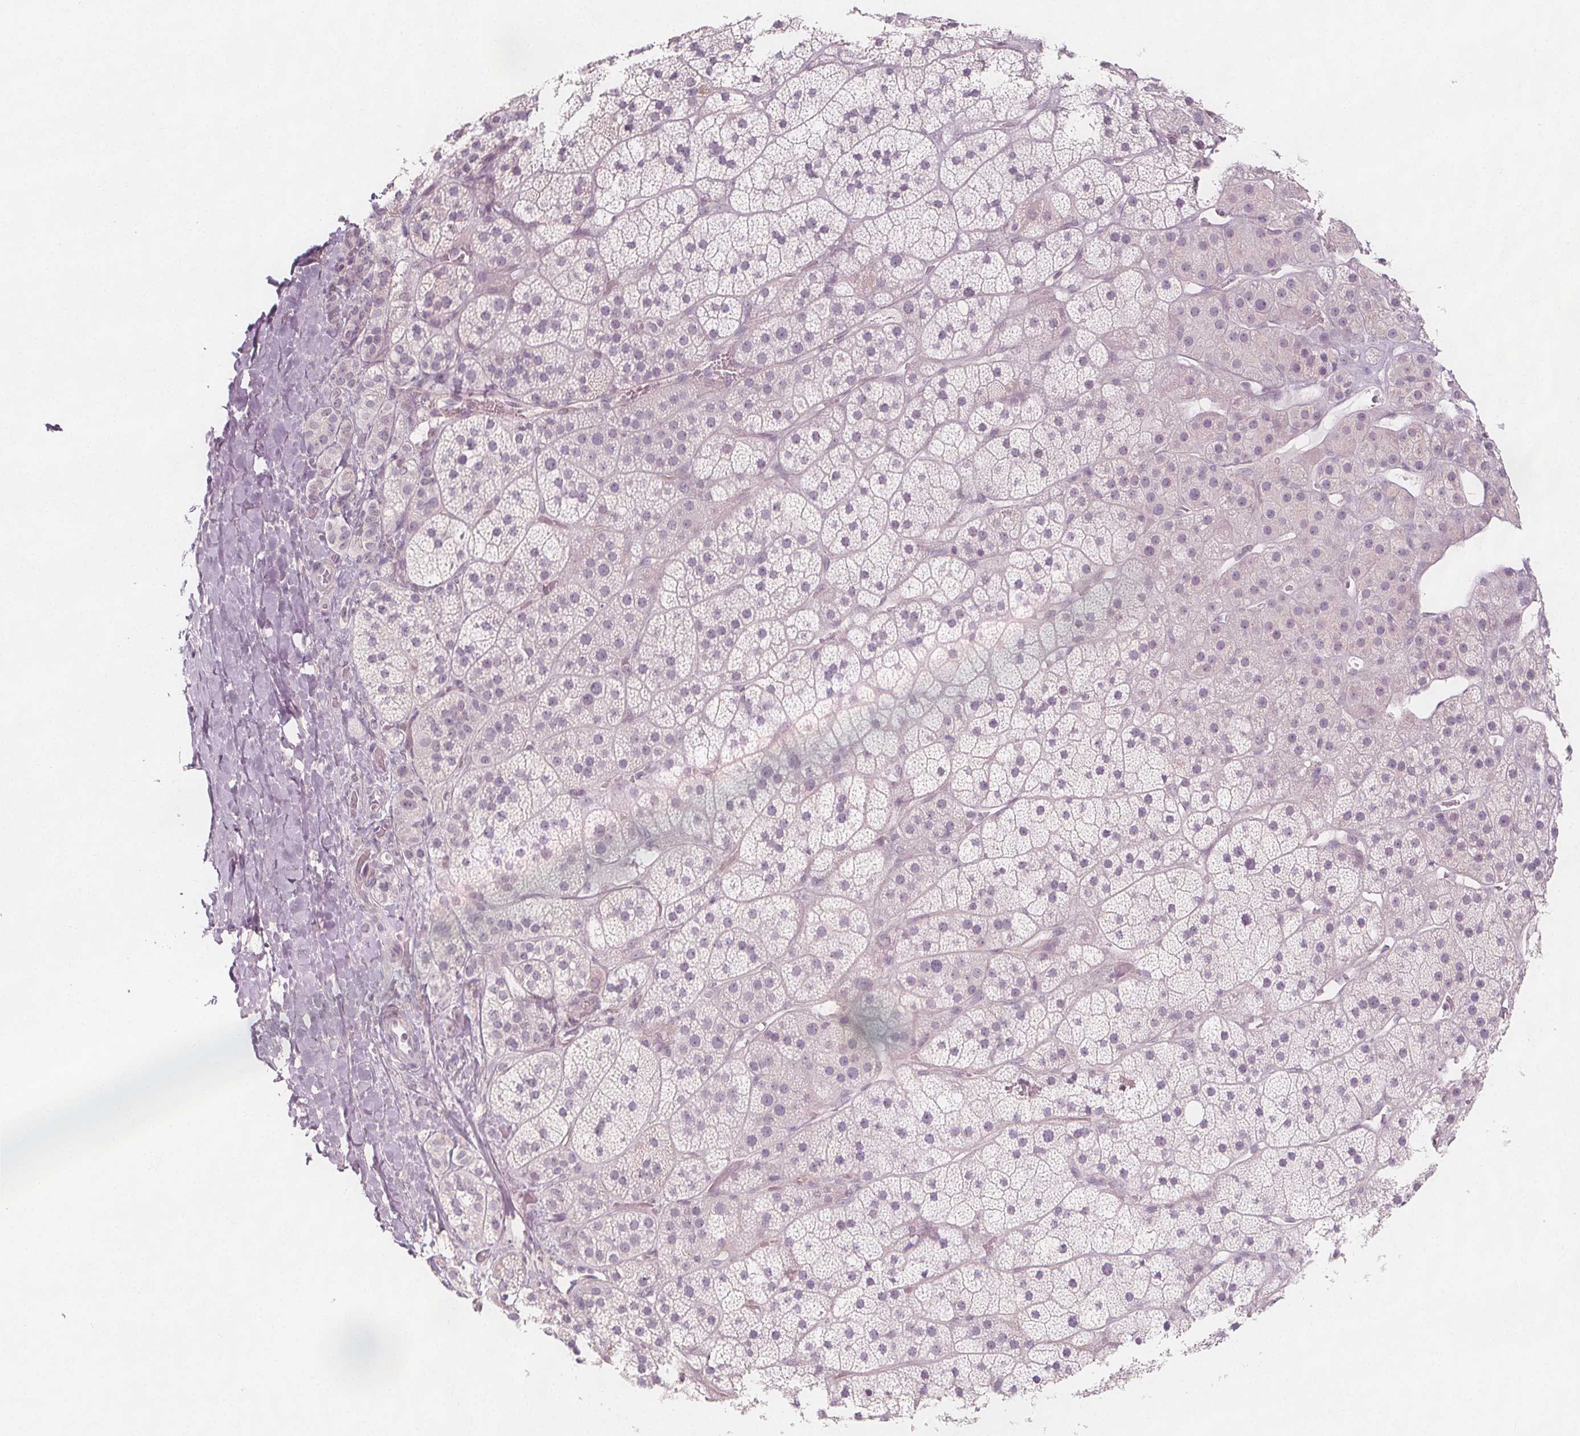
{"staining": {"intensity": "negative", "quantity": "none", "location": "none"}, "tissue": "adrenal gland", "cell_type": "Glandular cells", "image_type": "normal", "snomed": [{"axis": "morphology", "description": "Normal tissue, NOS"}, {"axis": "topography", "description": "Adrenal gland"}], "caption": "This micrograph is of benign adrenal gland stained with IHC to label a protein in brown with the nuclei are counter-stained blue. There is no positivity in glandular cells.", "gene": "C1orf167", "patient": {"sex": "male", "age": 57}}